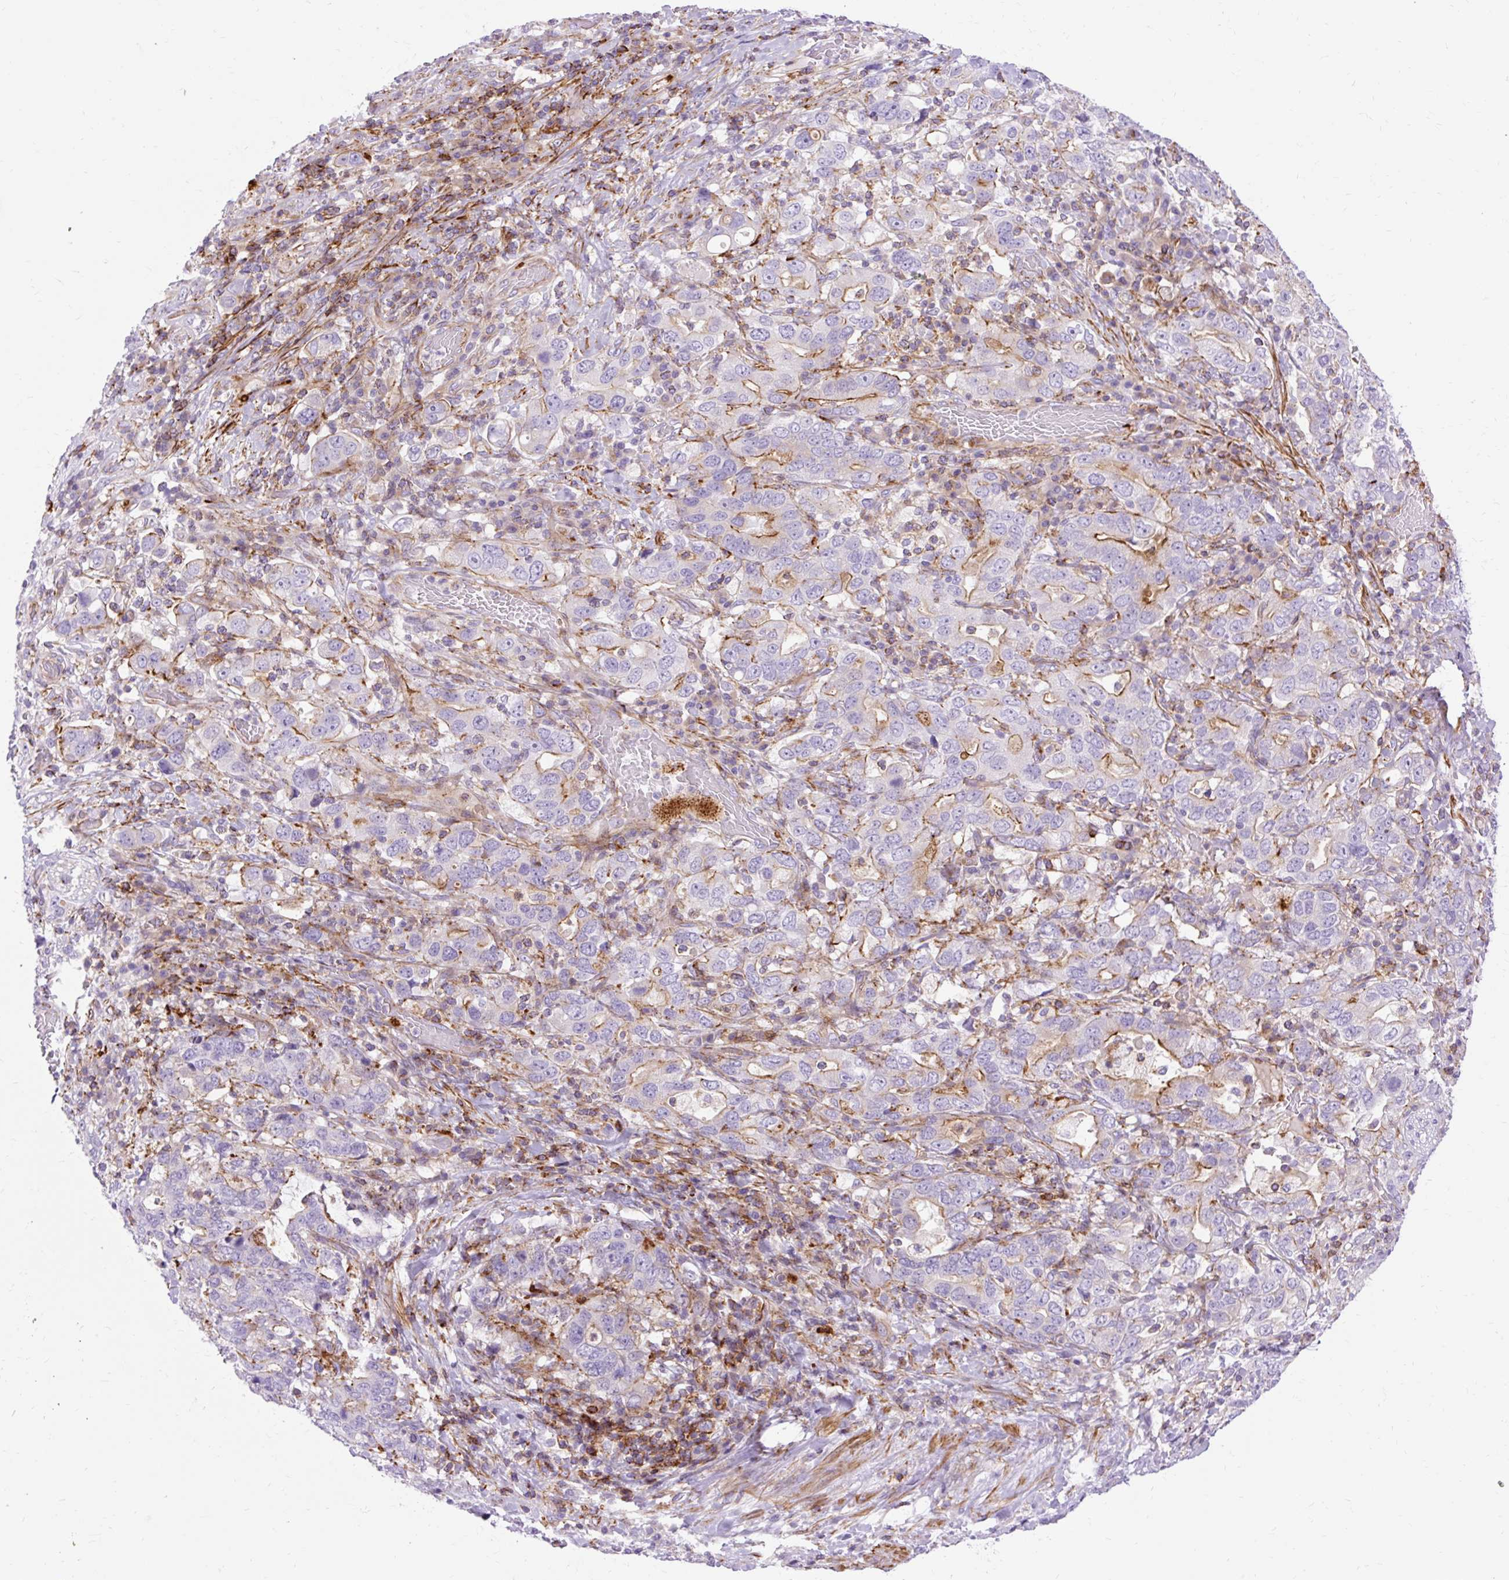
{"staining": {"intensity": "moderate", "quantity": "<25%", "location": "cytoplasmic/membranous"}, "tissue": "stomach cancer", "cell_type": "Tumor cells", "image_type": "cancer", "snomed": [{"axis": "morphology", "description": "Adenocarcinoma, NOS"}, {"axis": "topography", "description": "Stomach, upper"}, {"axis": "topography", "description": "Stomach"}], "caption": "This is an image of immunohistochemistry staining of stomach adenocarcinoma, which shows moderate staining in the cytoplasmic/membranous of tumor cells.", "gene": "CORO7-PAM16", "patient": {"sex": "male", "age": 62}}